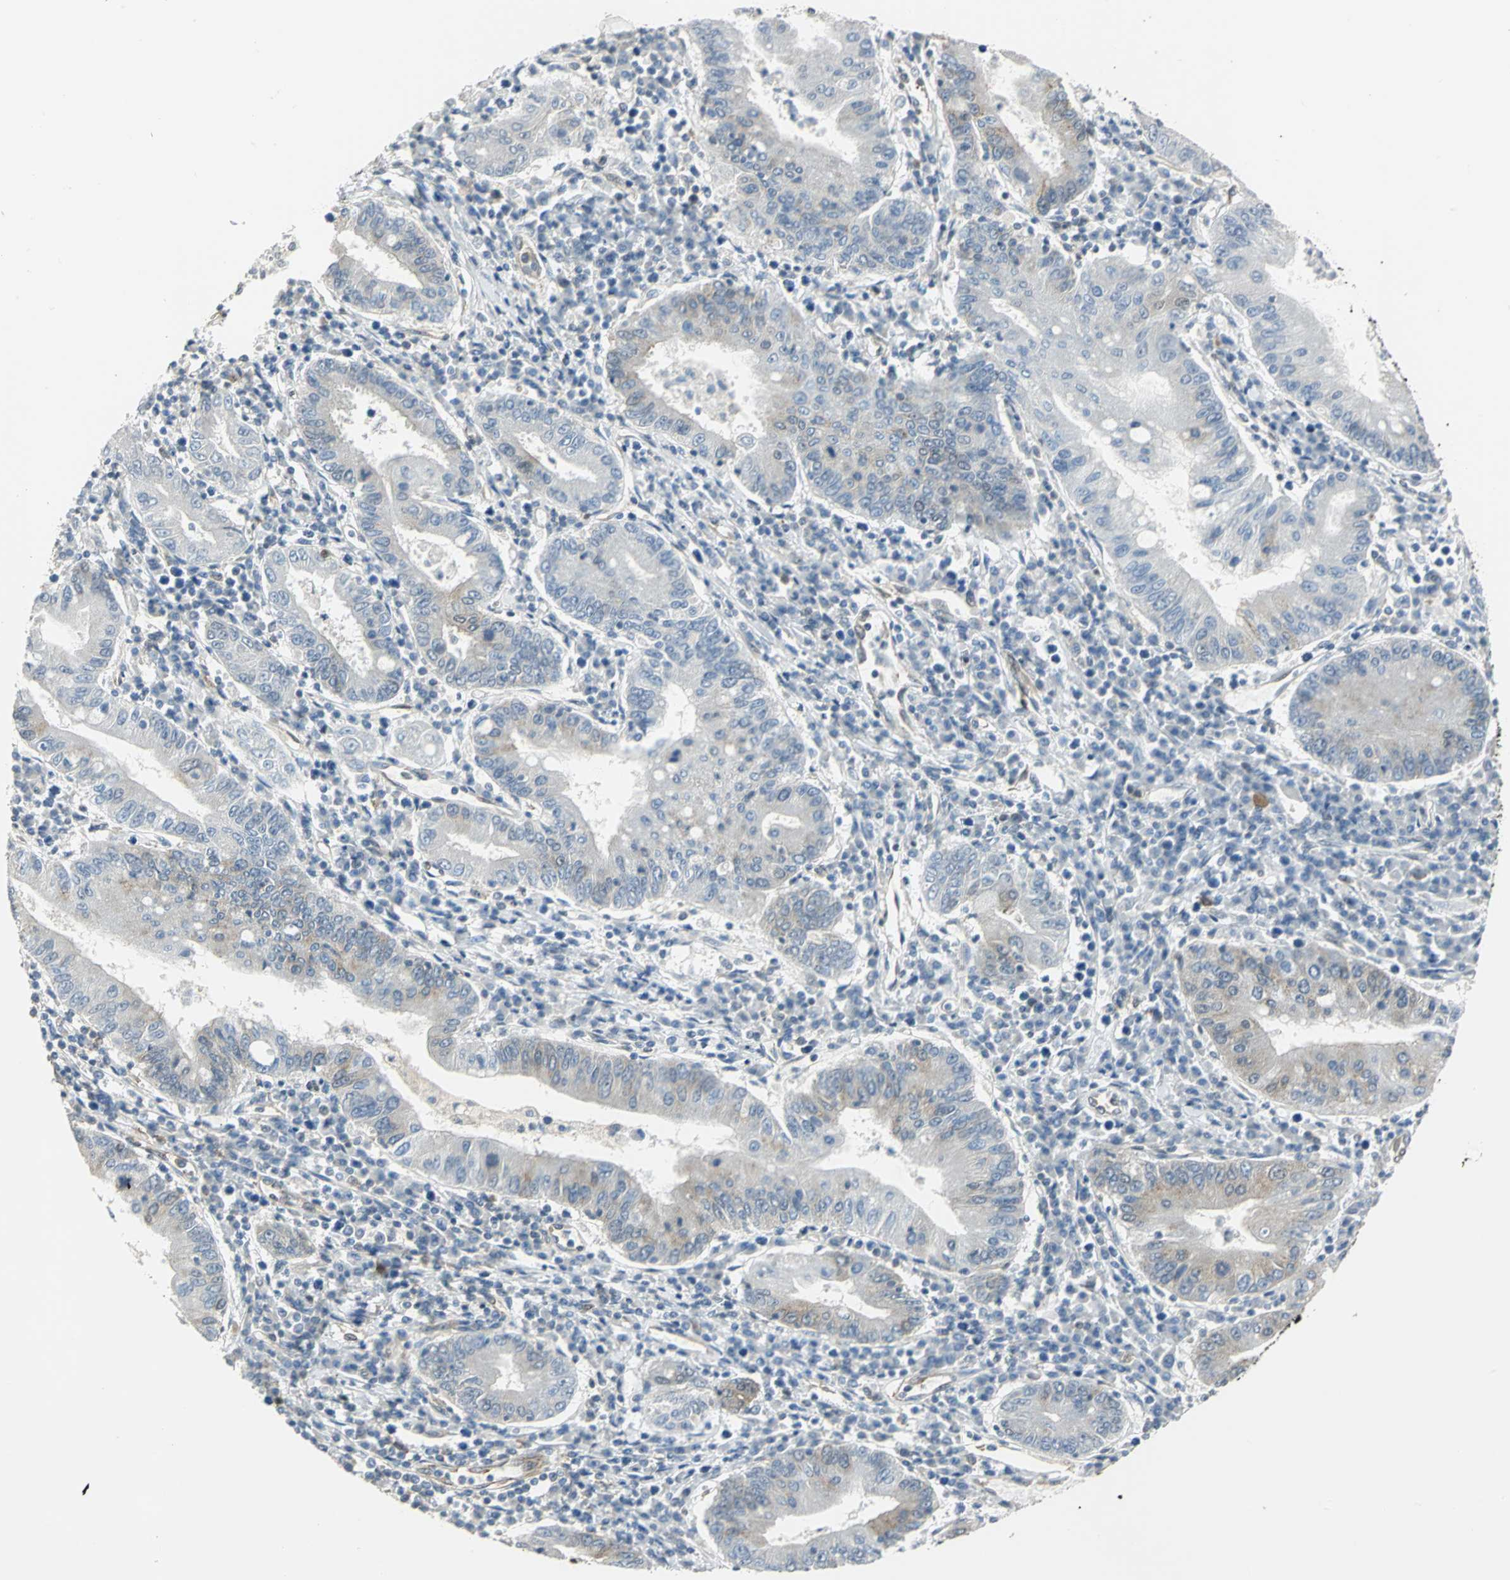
{"staining": {"intensity": "negative", "quantity": "none", "location": "none"}, "tissue": "stomach cancer", "cell_type": "Tumor cells", "image_type": "cancer", "snomed": [{"axis": "morphology", "description": "Normal tissue, NOS"}, {"axis": "morphology", "description": "Adenocarcinoma, NOS"}, {"axis": "topography", "description": "Esophagus"}, {"axis": "topography", "description": "Stomach, upper"}, {"axis": "topography", "description": "Peripheral nerve tissue"}], "caption": "Immunohistochemistry image of human adenocarcinoma (stomach) stained for a protein (brown), which exhibits no positivity in tumor cells.", "gene": "DDX5", "patient": {"sex": "male", "age": 62}}